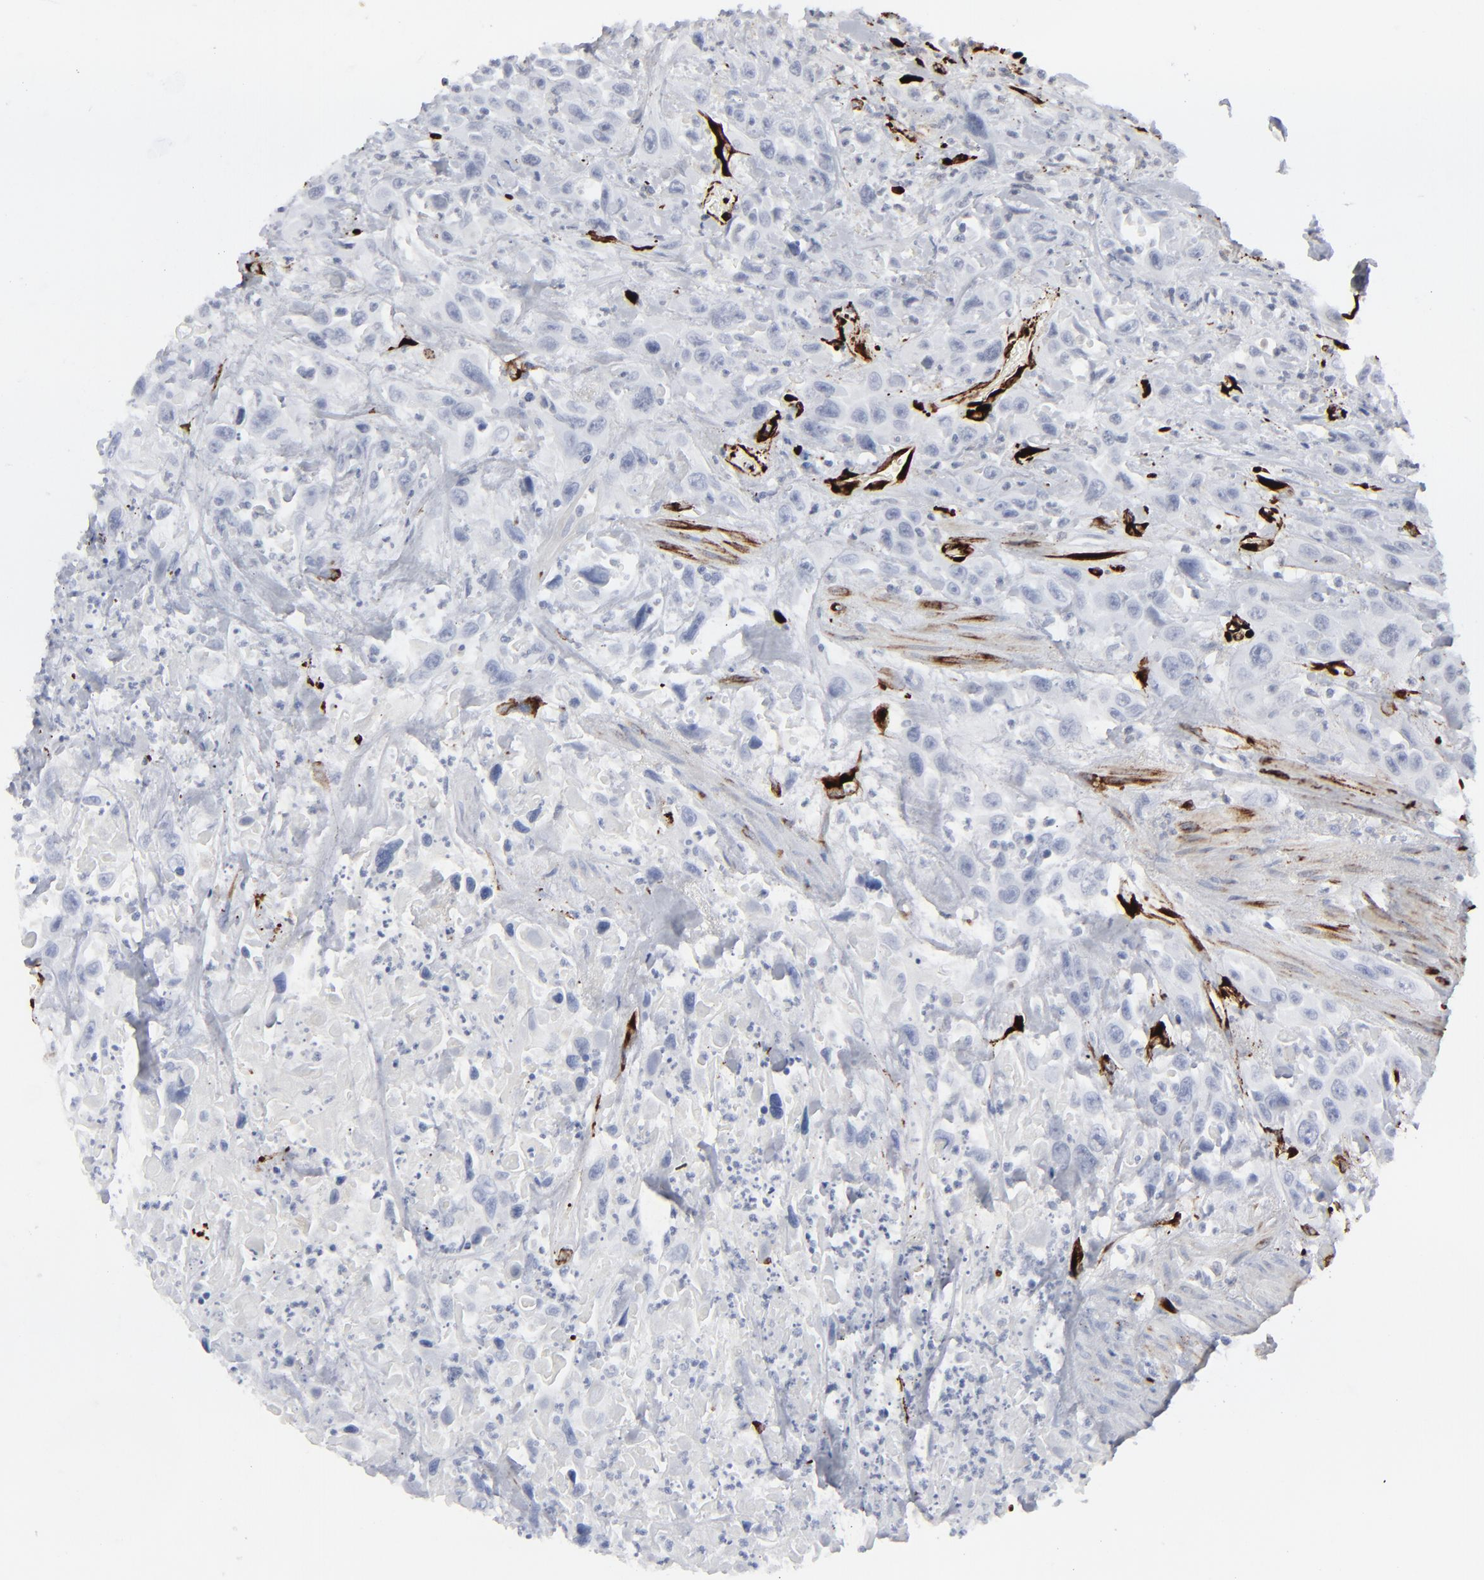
{"staining": {"intensity": "negative", "quantity": "none", "location": "none"}, "tissue": "urothelial cancer", "cell_type": "Tumor cells", "image_type": "cancer", "snomed": [{"axis": "morphology", "description": "Urothelial carcinoma, High grade"}, {"axis": "topography", "description": "Urinary bladder"}], "caption": "DAB (3,3'-diaminobenzidine) immunohistochemical staining of human high-grade urothelial carcinoma shows no significant staining in tumor cells.", "gene": "SPARC", "patient": {"sex": "female", "age": 84}}